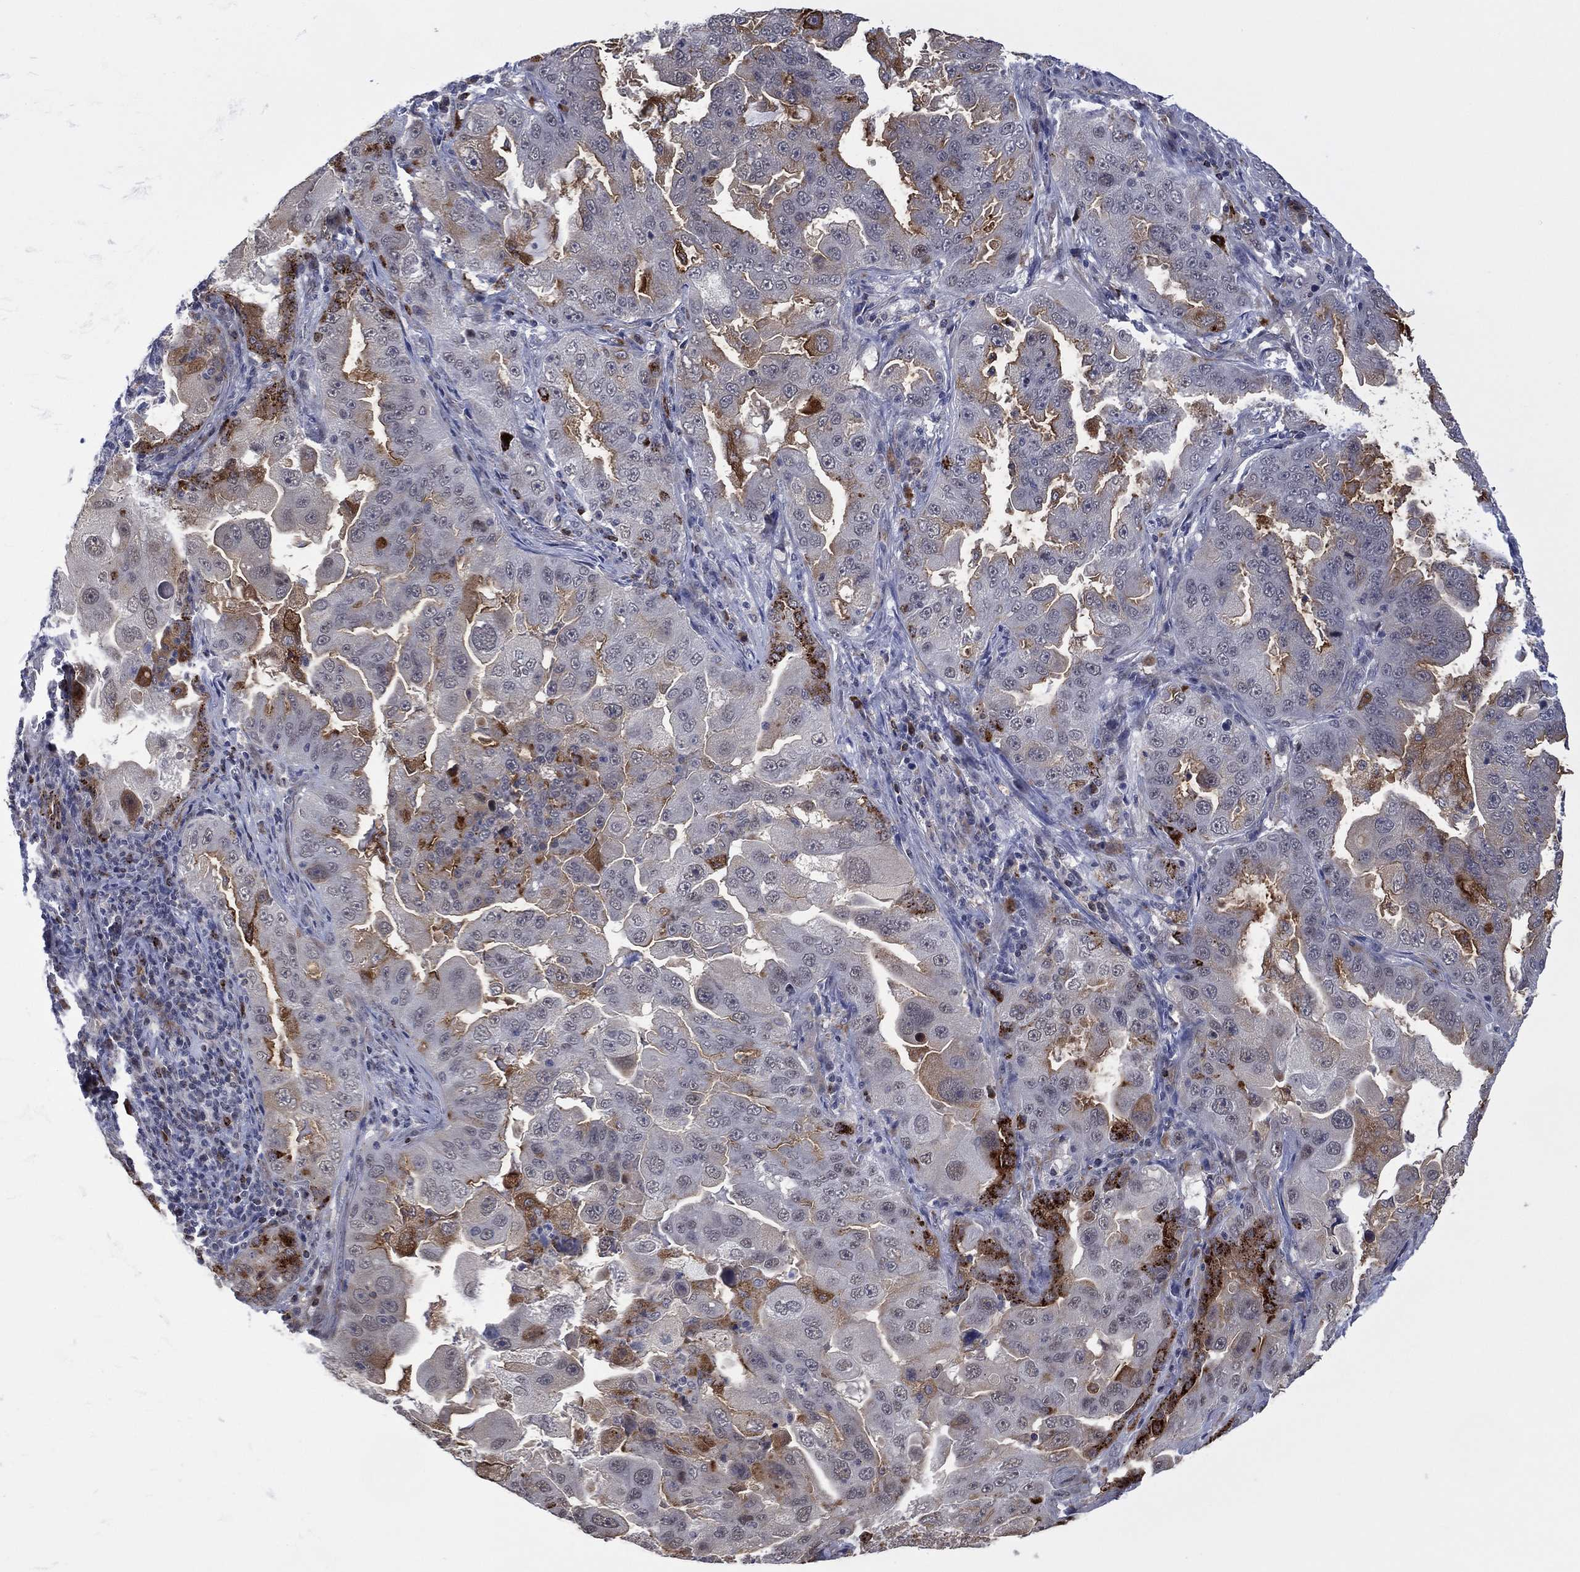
{"staining": {"intensity": "moderate", "quantity": "25%-75%", "location": "cytoplasmic/membranous"}, "tissue": "lung cancer", "cell_type": "Tumor cells", "image_type": "cancer", "snomed": [{"axis": "morphology", "description": "Adenocarcinoma, NOS"}, {"axis": "topography", "description": "Lung"}], "caption": "Immunohistochemical staining of human lung cancer (adenocarcinoma) displays moderate cytoplasmic/membranous protein positivity in about 25%-75% of tumor cells. The staining was performed using DAB (3,3'-diaminobenzidine) to visualize the protein expression in brown, while the nuclei were stained in blue with hematoxylin (Magnification: 20x).", "gene": "DPP4", "patient": {"sex": "female", "age": 61}}